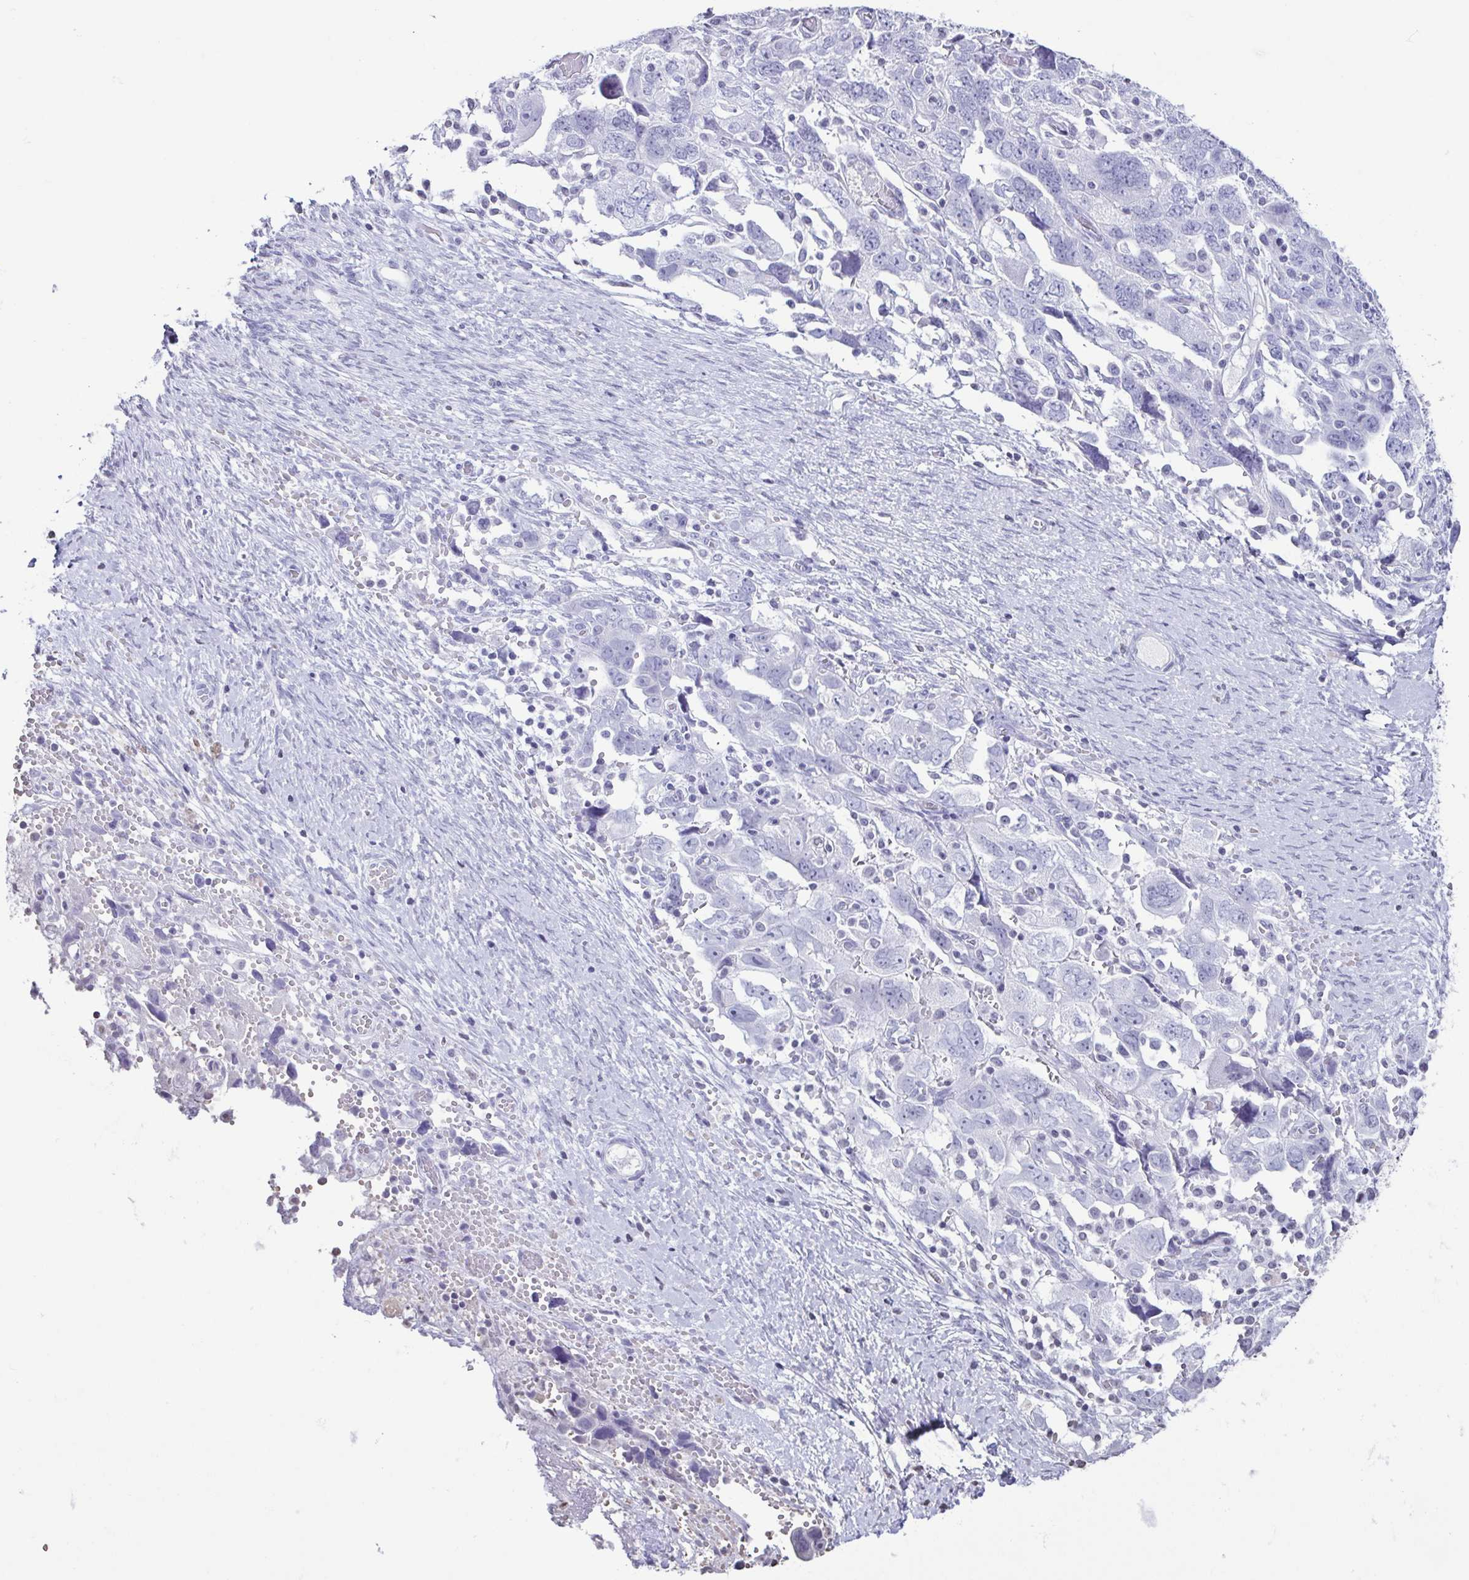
{"staining": {"intensity": "negative", "quantity": "none", "location": "none"}, "tissue": "ovarian cancer", "cell_type": "Tumor cells", "image_type": "cancer", "snomed": [{"axis": "morphology", "description": "Carcinoma, NOS"}, {"axis": "morphology", "description": "Cystadenocarcinoma, serous, NOS"}, {"axis": "topography", "description": "Ovary"}], "caption": "Immunohistochemistry image of neoplastic tissue: human carcinoma (ovarian) stained with DAB (3,3'-diaminobenzidine) reveals no significant protein staining in tumor cells.", "gene": "VCY1B", "patient": {"sex": "female", "age": 69}}